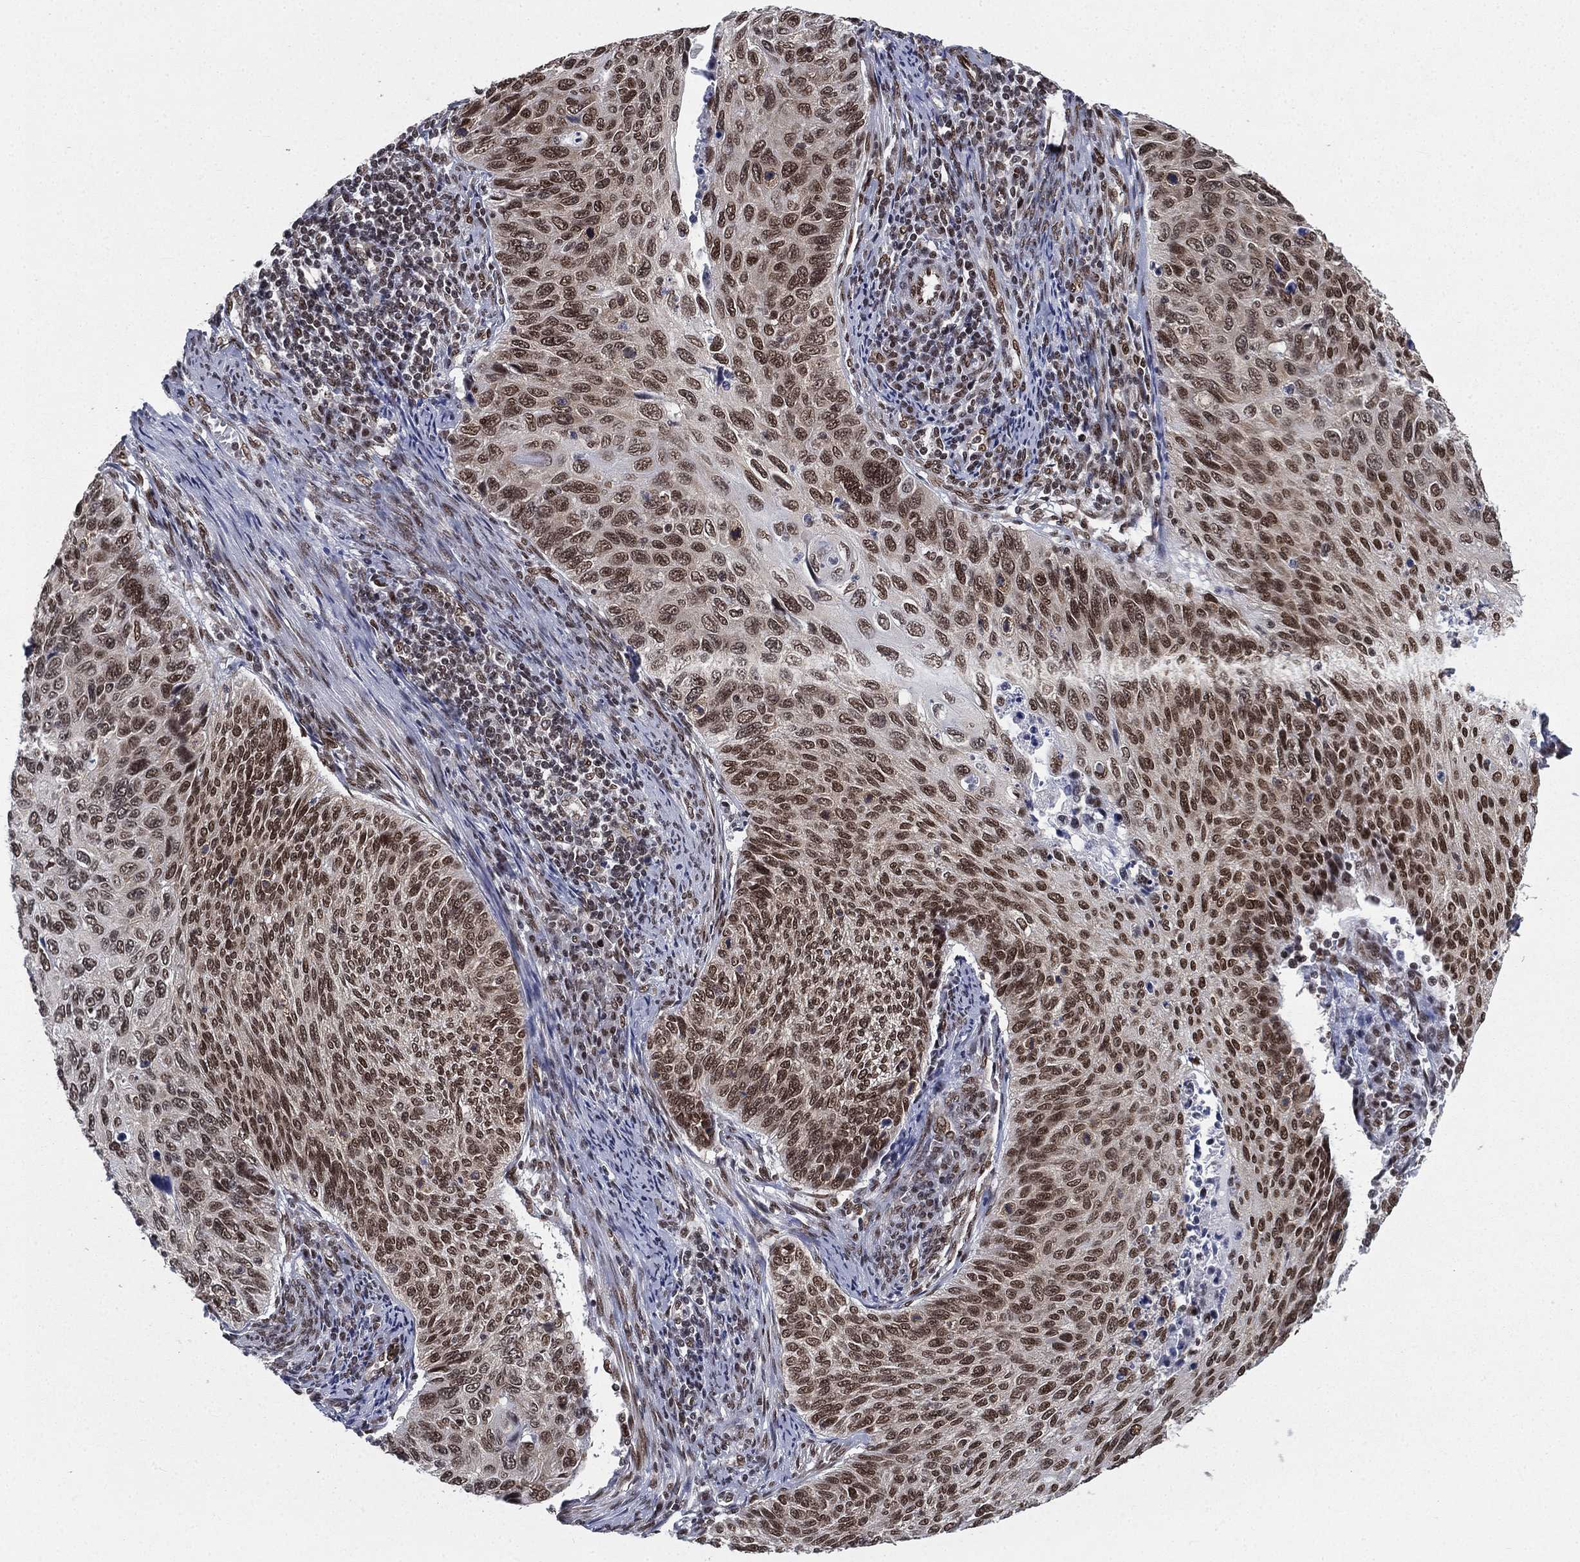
{"staining": {"intensity": "moderate", "quantity": ">75%", "location": "nuclear"}, "tissue": "cervical cancer", "cell_type": "Tumor cells", "image_type": "cancer", "snomed": [{"axis": "morphology", "description": "Squamous cell carcinoma, NOS"}, {"axis": "topography", "description": "Cervix"}], "caption": "A photomicrograph of cervical squamous cell carcinoma stained for a protein exhibits moderate nuclear brown staining in tumor cells.", "gene": "FUBP3", "patient": {"sex": "female", "age": 70}}